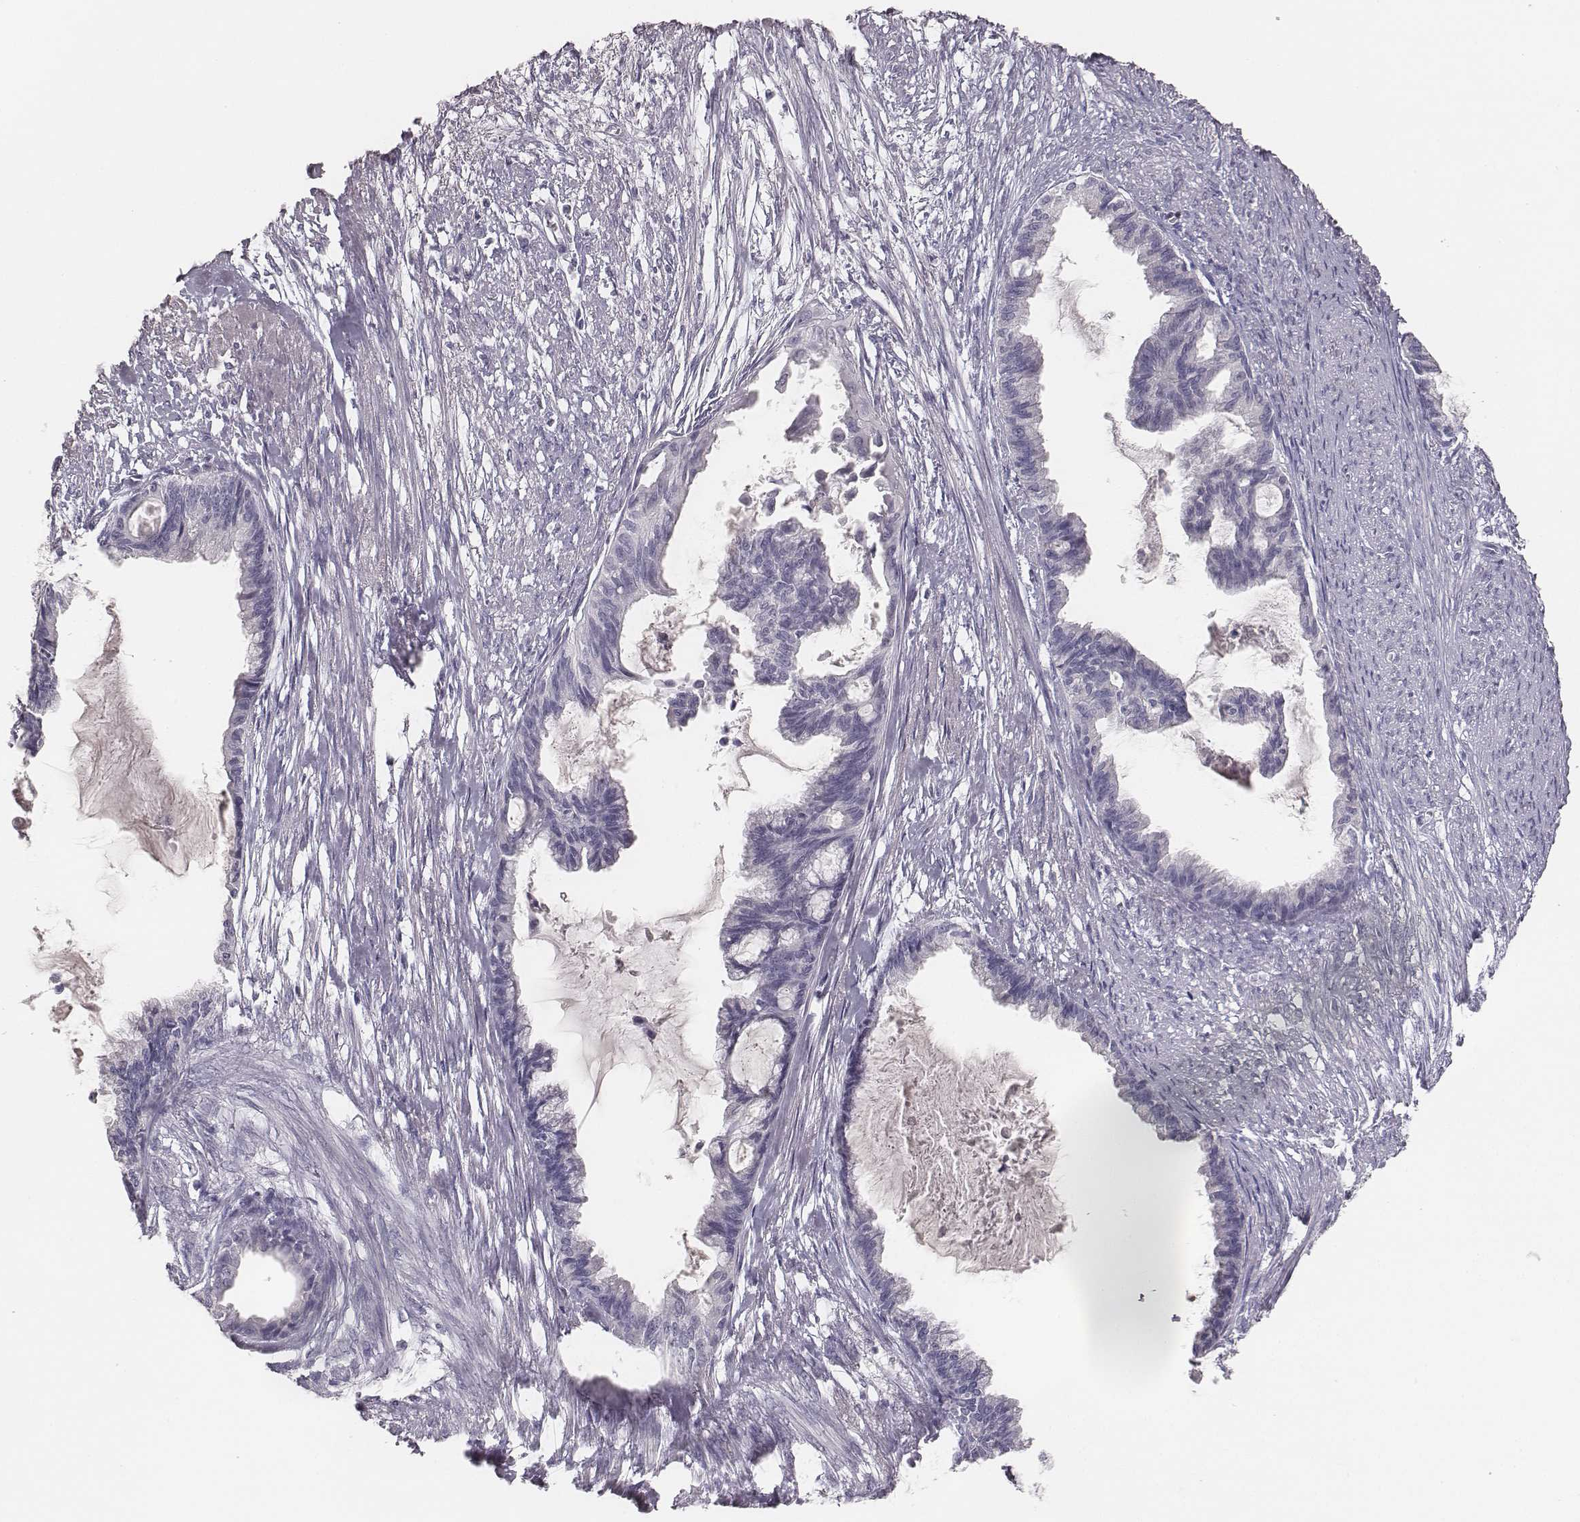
{"staining": {"intensity": "negative", "quantity": "none", "location": "none"}, "tissue": "endometrial cancer", "cell_type": "Tumor cells", "image_type": "cancer", "snomed": [{"axis": "morphology", "description": "Adenocarcinoma, NOS"}, {"axis": "topography", "description": "Endometrium"}], "caption": "Human endometrial cancer (adenocarcinoma) stained for a protein using immunohistochemistry (IHC) reveals no positivity in tumor cells.", "gene": "MYH6", "patient": {"sex": "female", "age": 86}}